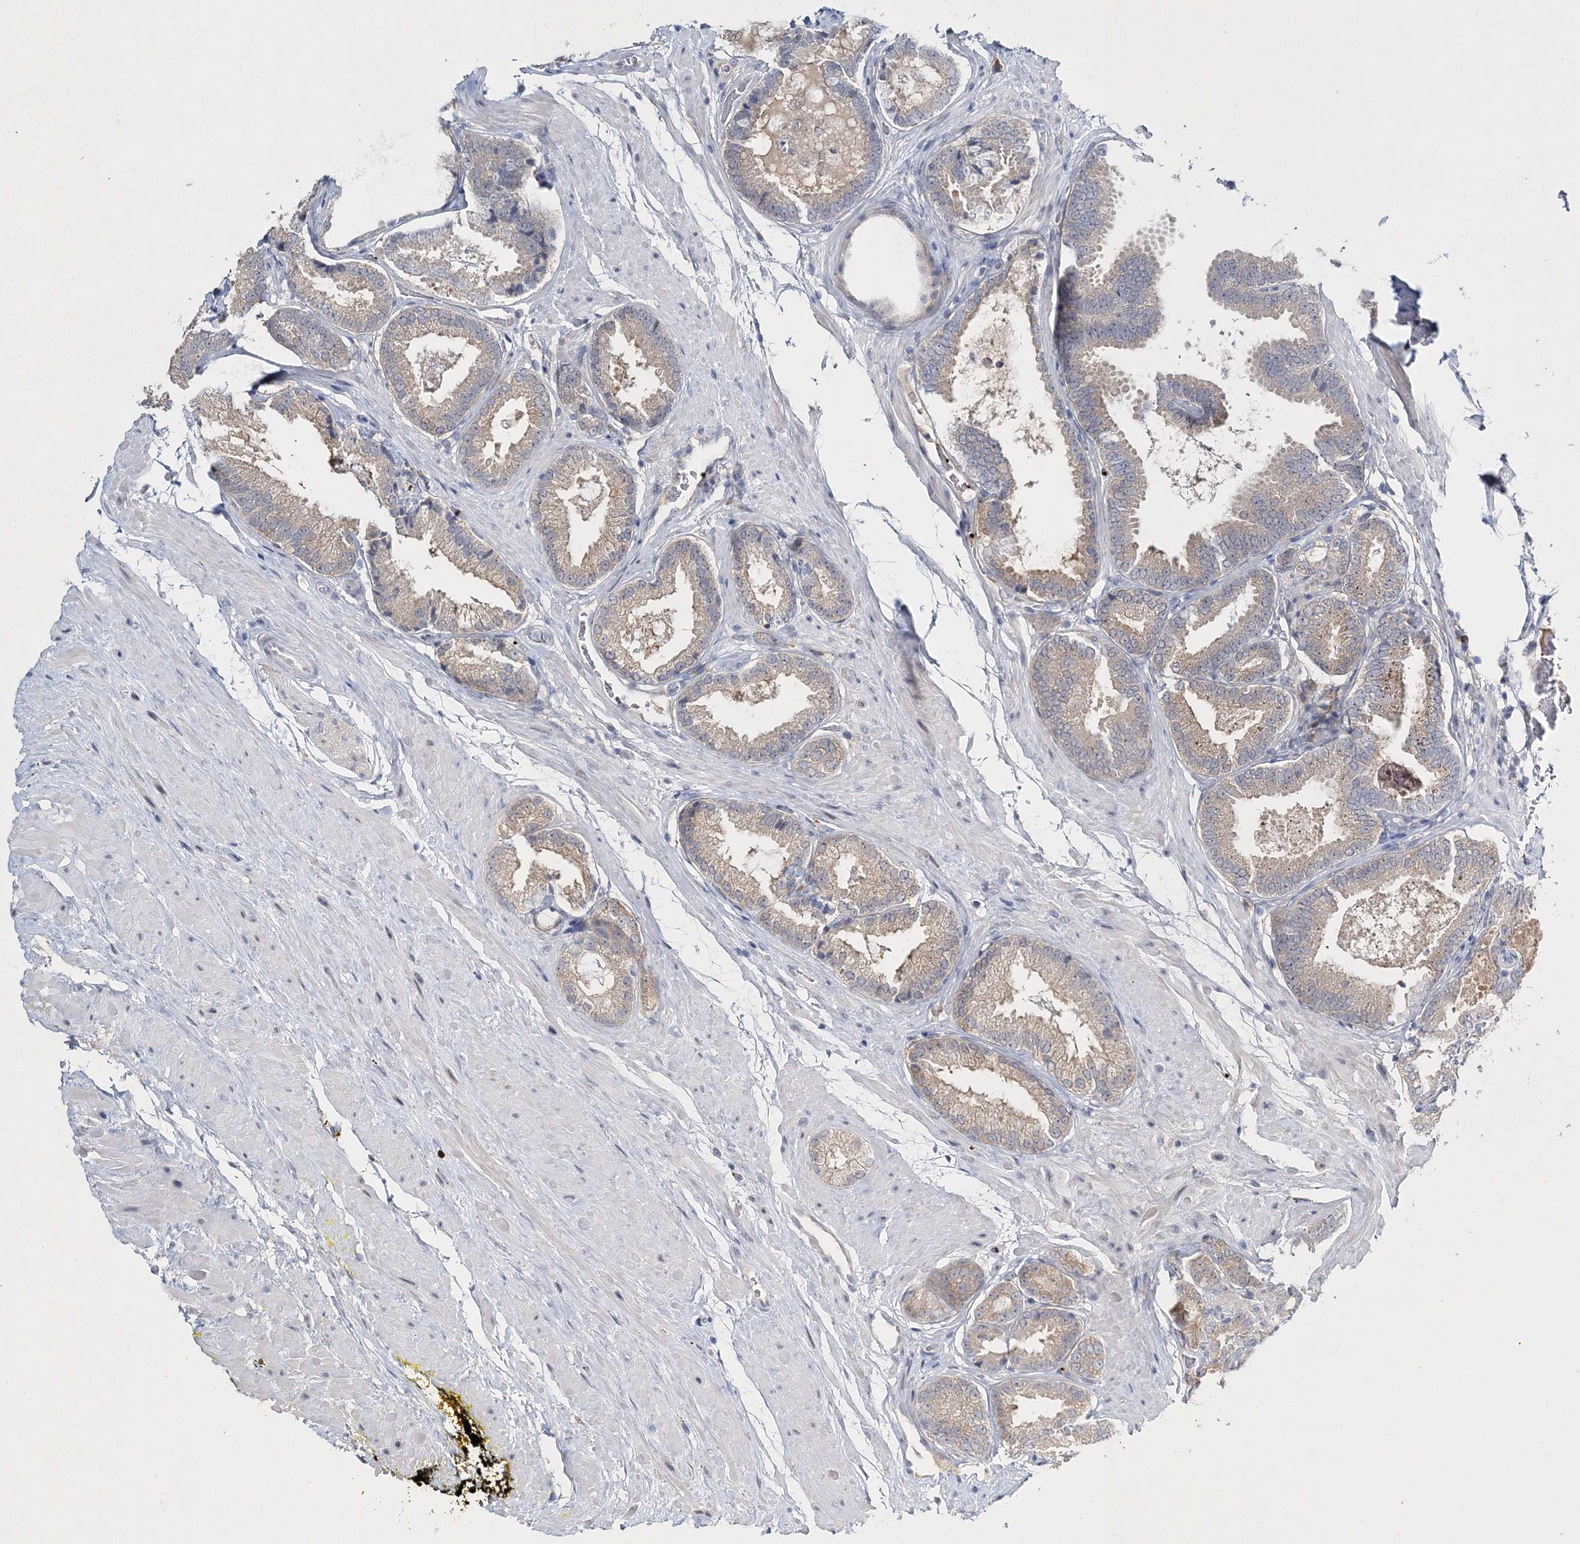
{"staining": {"intensity": "weak", "quantity": "25%-75%", "location": "cytoplasmic/membranous"}, "tissue": "prostate cancer", "cell_type": "Tumor cells", "image_type": "cancer", "snomed": [{"axis": "morphology", "description": "Adenocarcinoma, Low grade"}, {"axis": "topography", "description": "Prostate"}], "caption": "A micrograph of human prostate cancer stained for a protein reveals weak cytoplasmic/membranous brown staining in tumor cells. Nuclei are stained in blue.", "gene": "MYOZ2", "patient": {"sex": "male", "age": 71}}